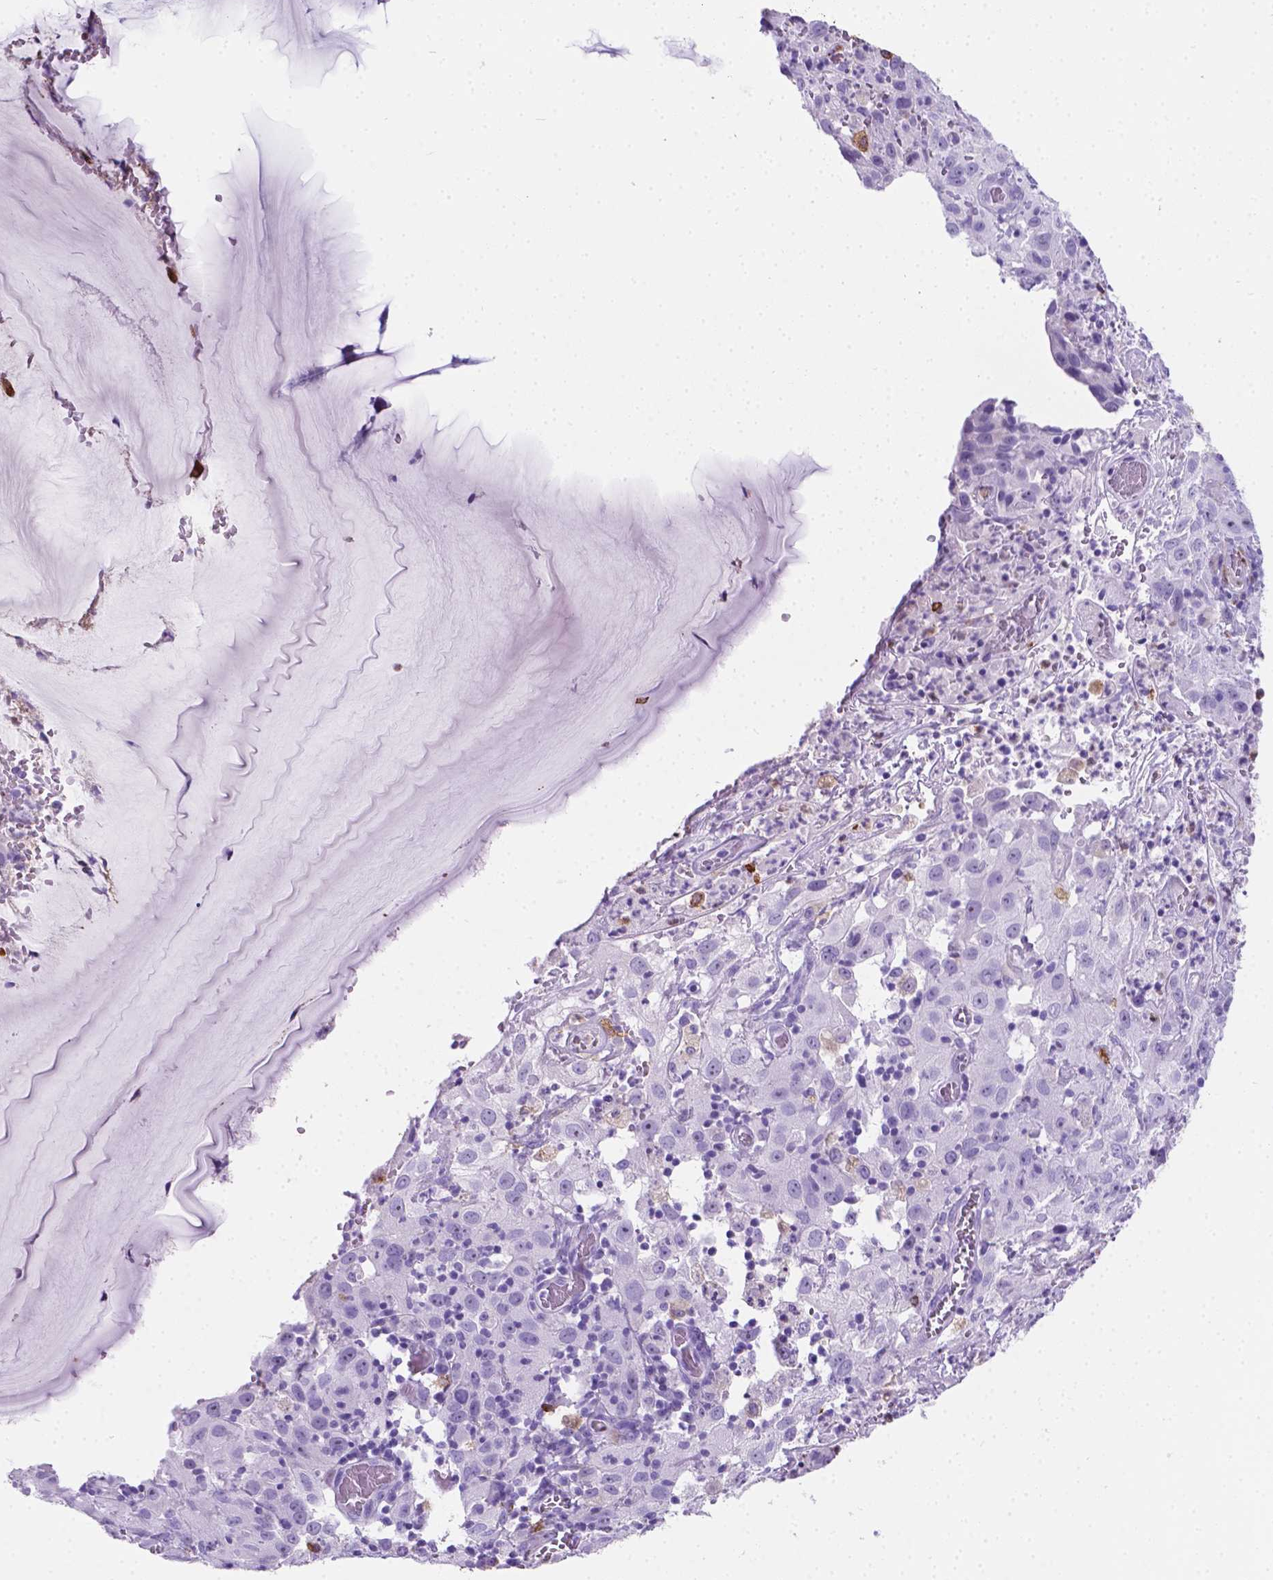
{"staining": {"intensity": "negative", "quantity": "none", "location": "none"}, "tissue": "cervical cancer", "cell_type": "Tumor cells", "image_type": "cancer", "snomed": [{"axis": "morphology", "description": "Squamous cell carcinoma, NOS"}, {"axis": "topography", "description": "Cervix"}], "caption": "High magnification brightfield microscopy of cervical cancer (squamous cell carcinoma) stained with DAB (3,3'-diaminobenzidine) (brown) and counterstained with hematoxylin (blue): tumor cells show no significant expression.", "gene": "MACF1", "patient": {"sex": "female", "age": 32}}